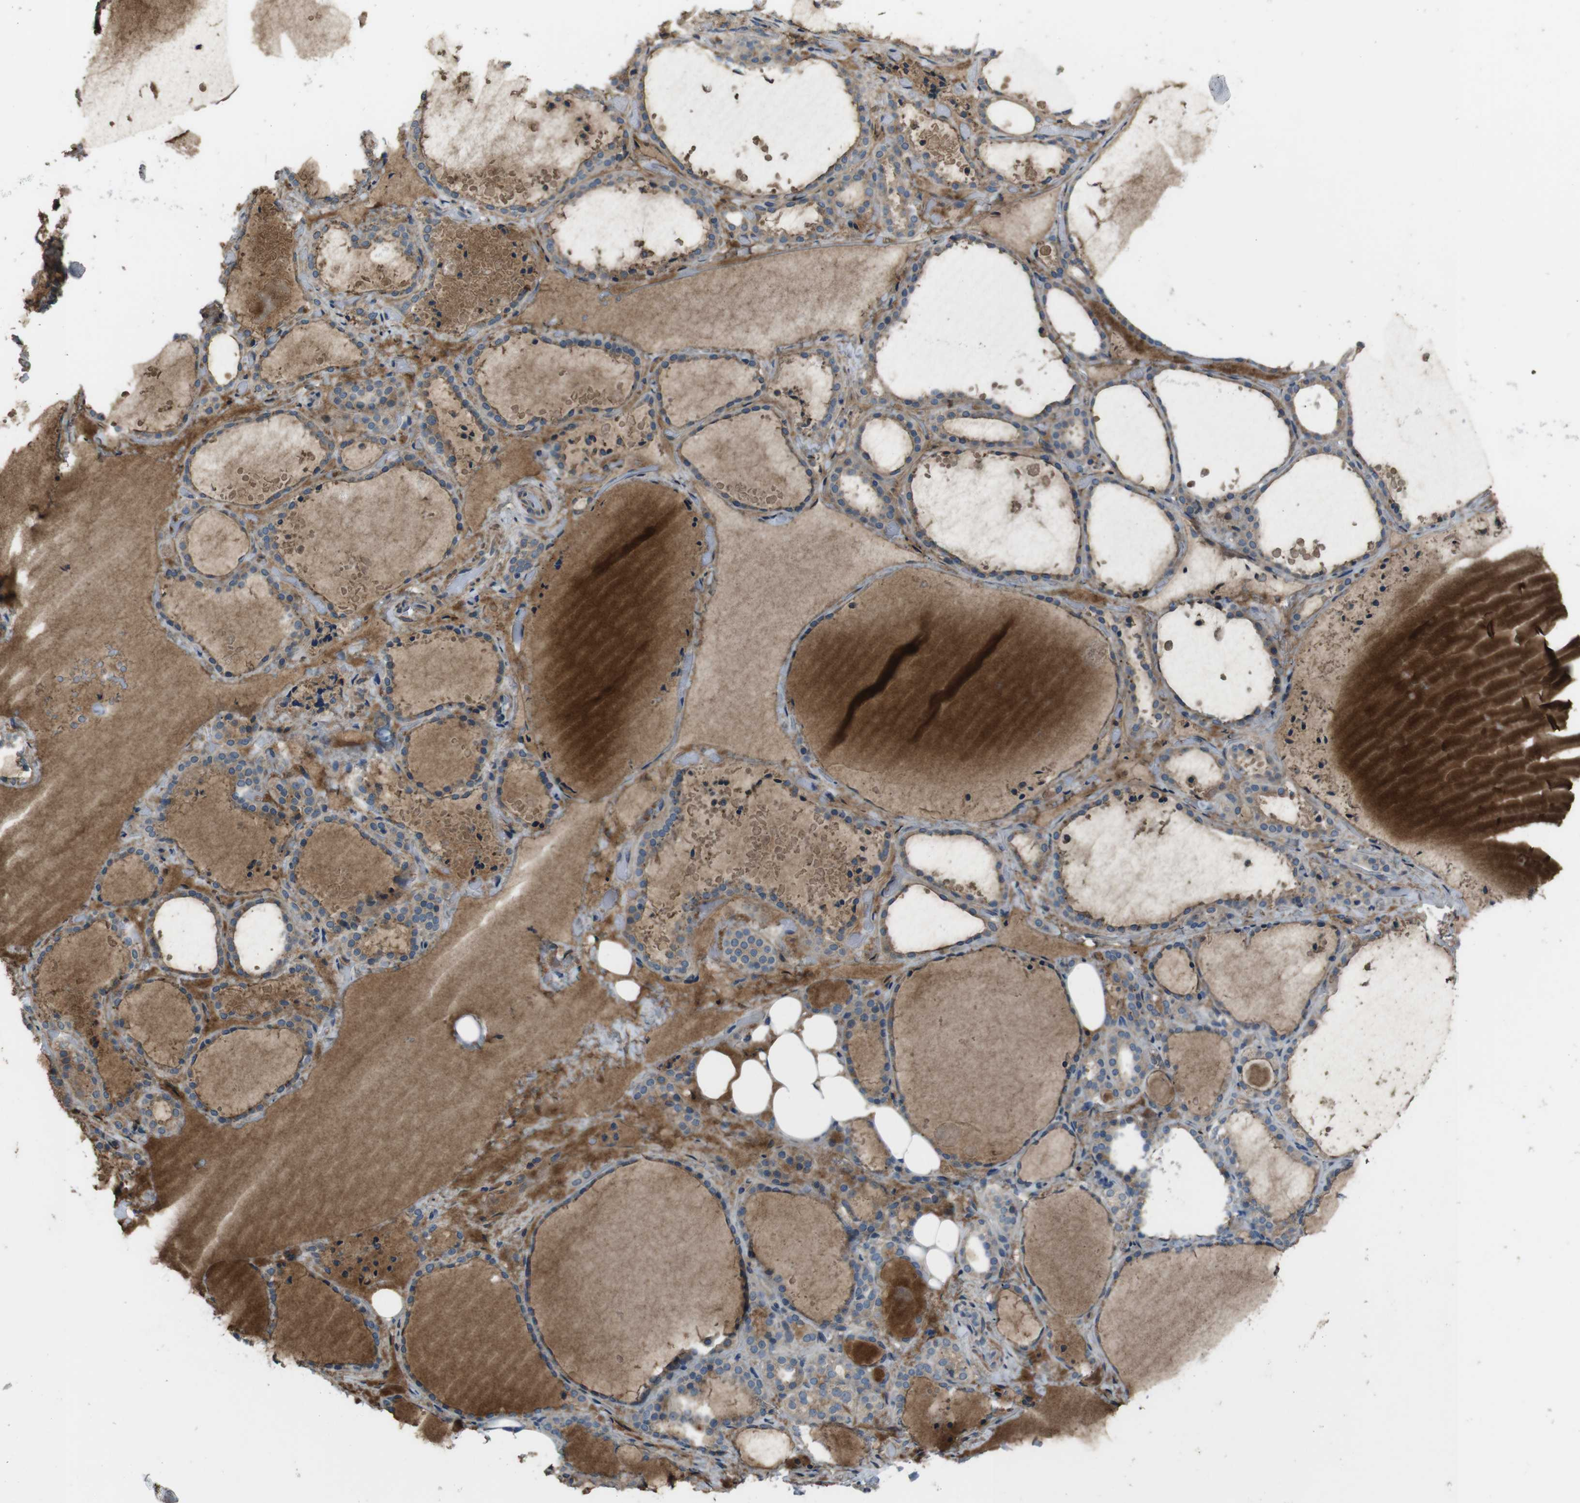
{"staining": {"intensity": "moderate", "quantity": ">75%", "location": "cytoplasmic/membranous"}, "tissue": "thyroid gland", "cell_type": "Glandular cells", "image_type": "normal", "snomed": [{"axis": "morphology", "description": "Normal tissue, NOS"}, {"axis": "topography", "description": "Thyroid gland"}], "caption": "The photomicrograph reveals staining of unremarkable thyroid gland, revealing moderate cytoplasmic/membranous protein expression (brown color) within glandular cells. (DAB IHC, brown staining for protein, blue staining for nuclei).", "gene": "FUT2", "patient": {"sex": "female", "age": 44}}